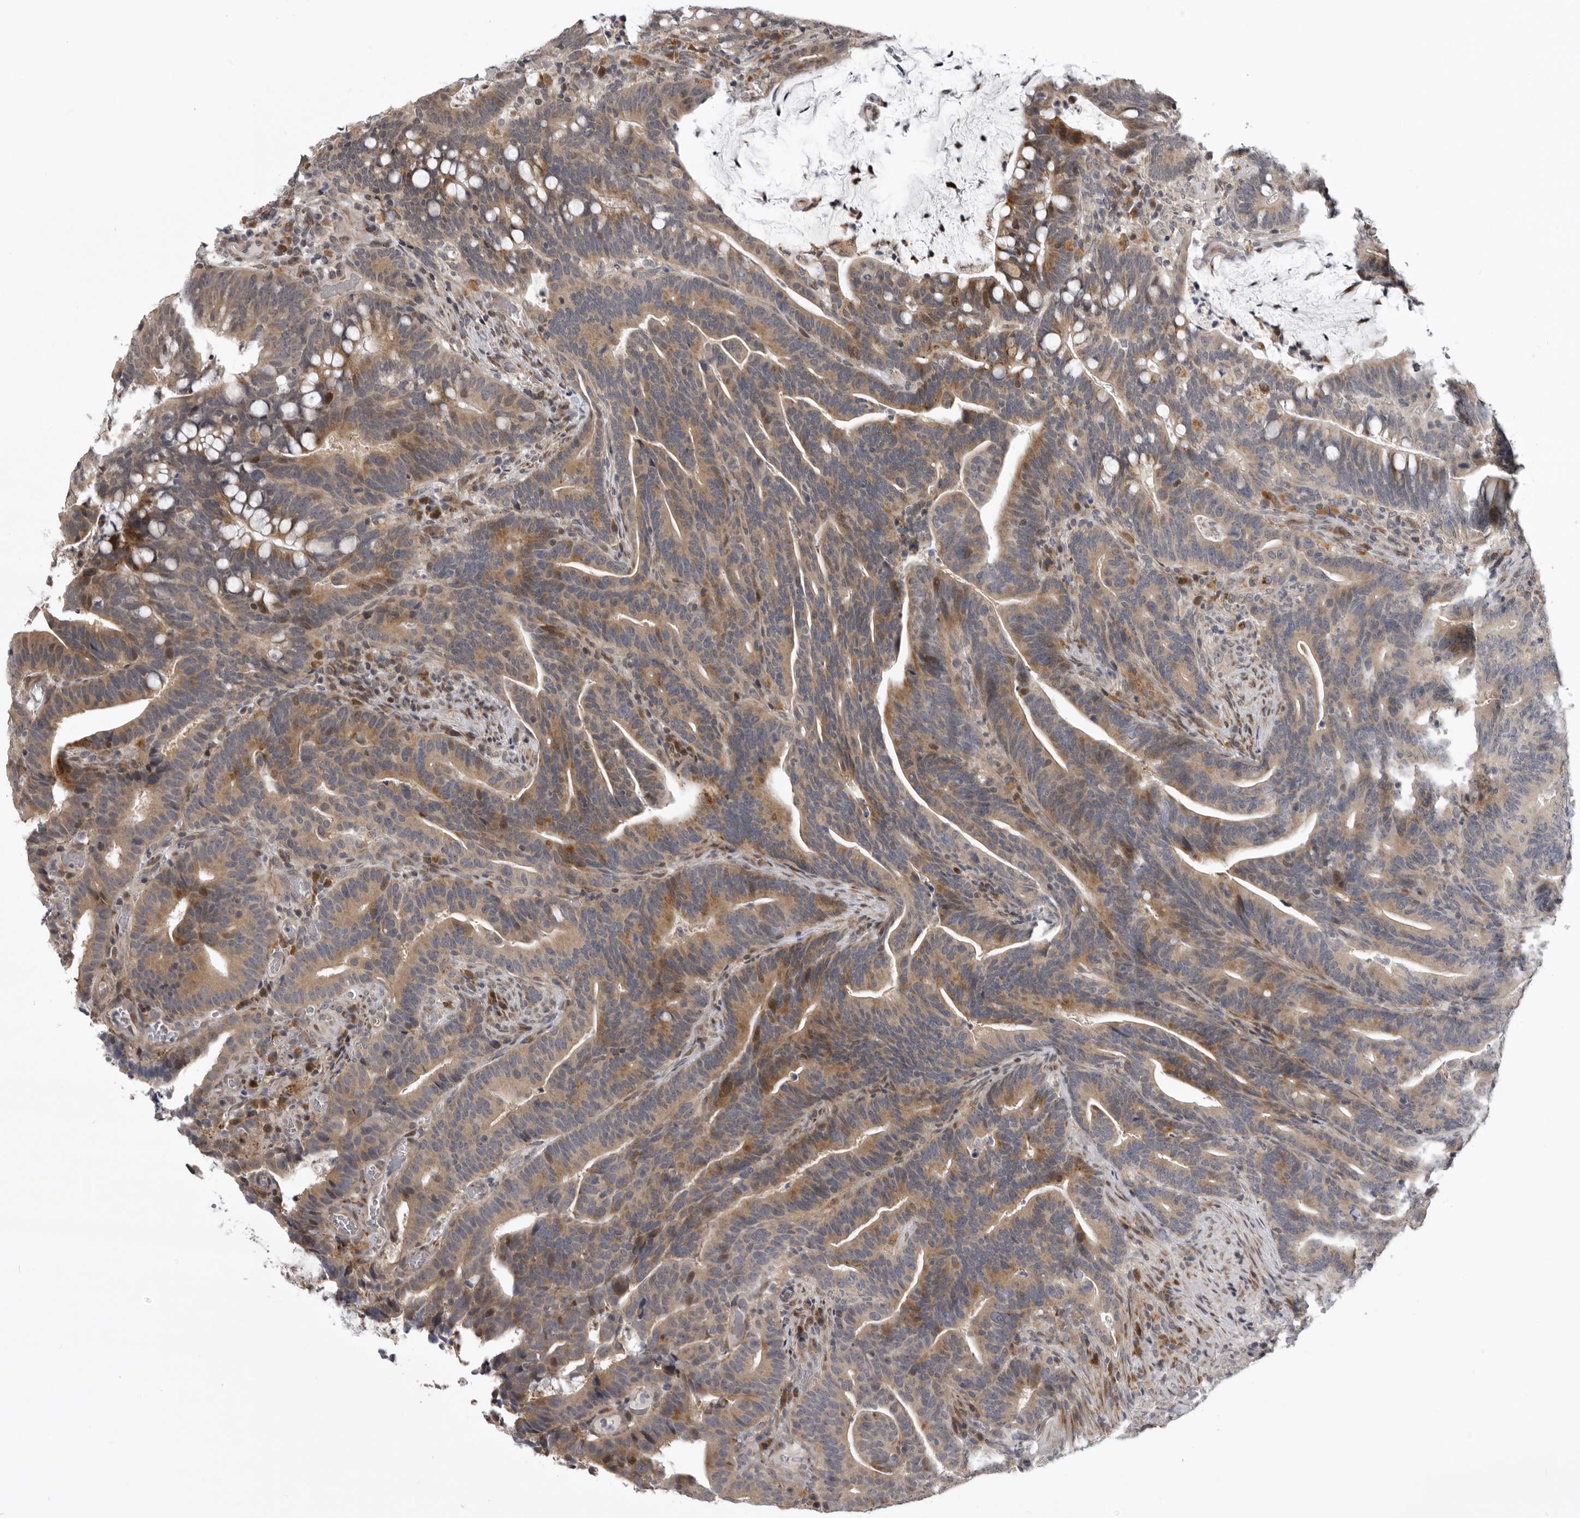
{"staining": {"intensity": "moderate", "quantity": "25%-75%", "location": "cytoplasmic/membranous"}, "tissue": "colorectal cancer", "cell_type": "Tumor cells", "image_type": "cancer", "snomed": [{"axis": "morphology", "description": "Adenocarcinoma, NOS"}, {"axis": "topography", "description": "Colon"}], "caption": "Protein analysis of colorectal cancer tissue displays moderate cytoplasmic/membranous expression in approximately 25%-75% of tumor cells. (brown staining indicates protein expression, while blue staining denotes nuclei).", "gene": "C1orf109", "patient": {"sex": "female", "age": 66}}